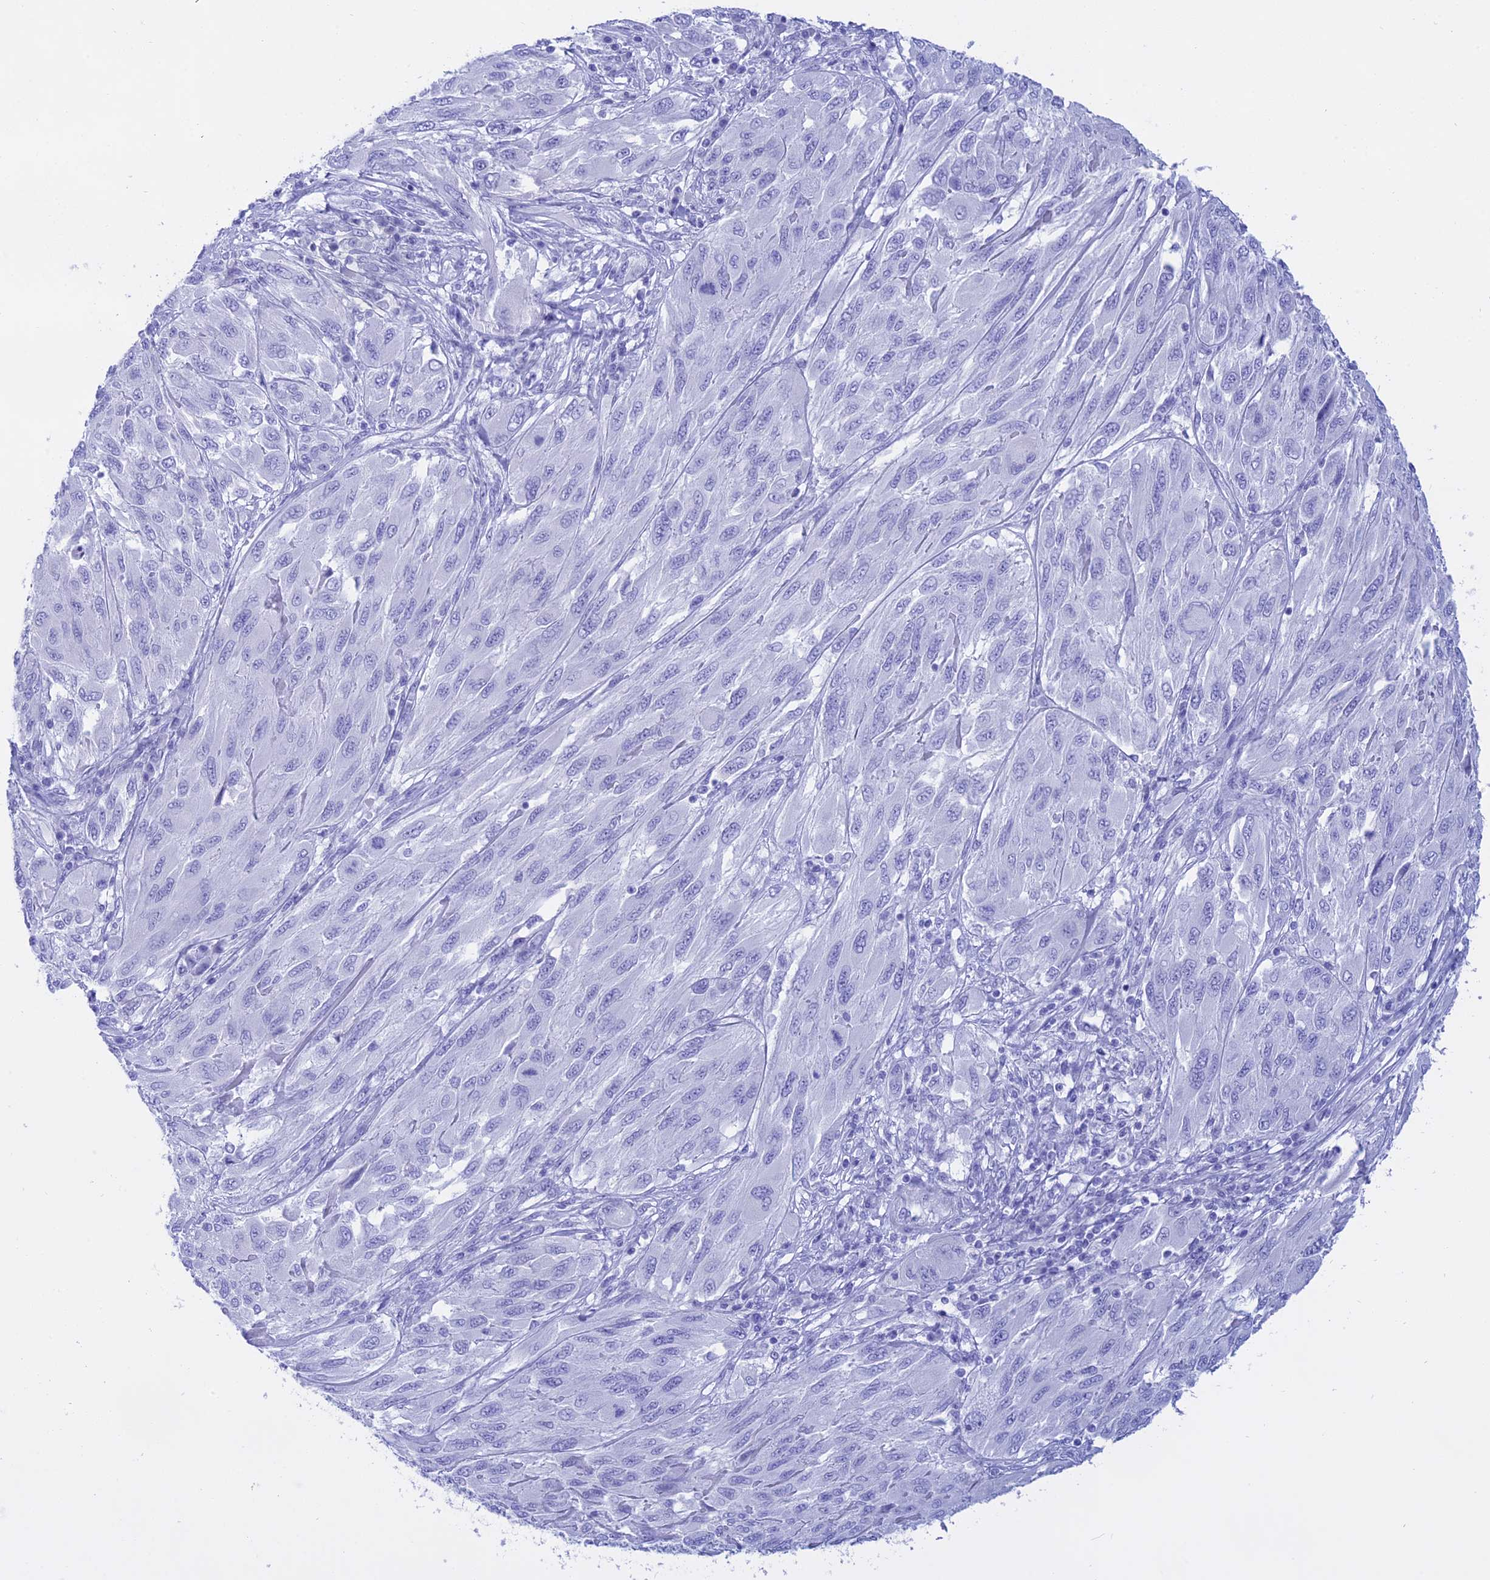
{"staining": {"intensity": "negative", "quantity": "none", "location": "none"}, "tissue": "melanoma", "cell_type": "Tumor cells", "image_type": "cancer", "snomed": [{"axis": "morphology", "description": "Malignant melanoma, NOS"}, {"axis": "topography", "description": "Skin"}], "caption": "Immunohistochemistry (IHC) of malignant melanoma shows no expression in tumor cells.", "gene": "ISCA1", "patient": {"sex": "female", "age": 91}}